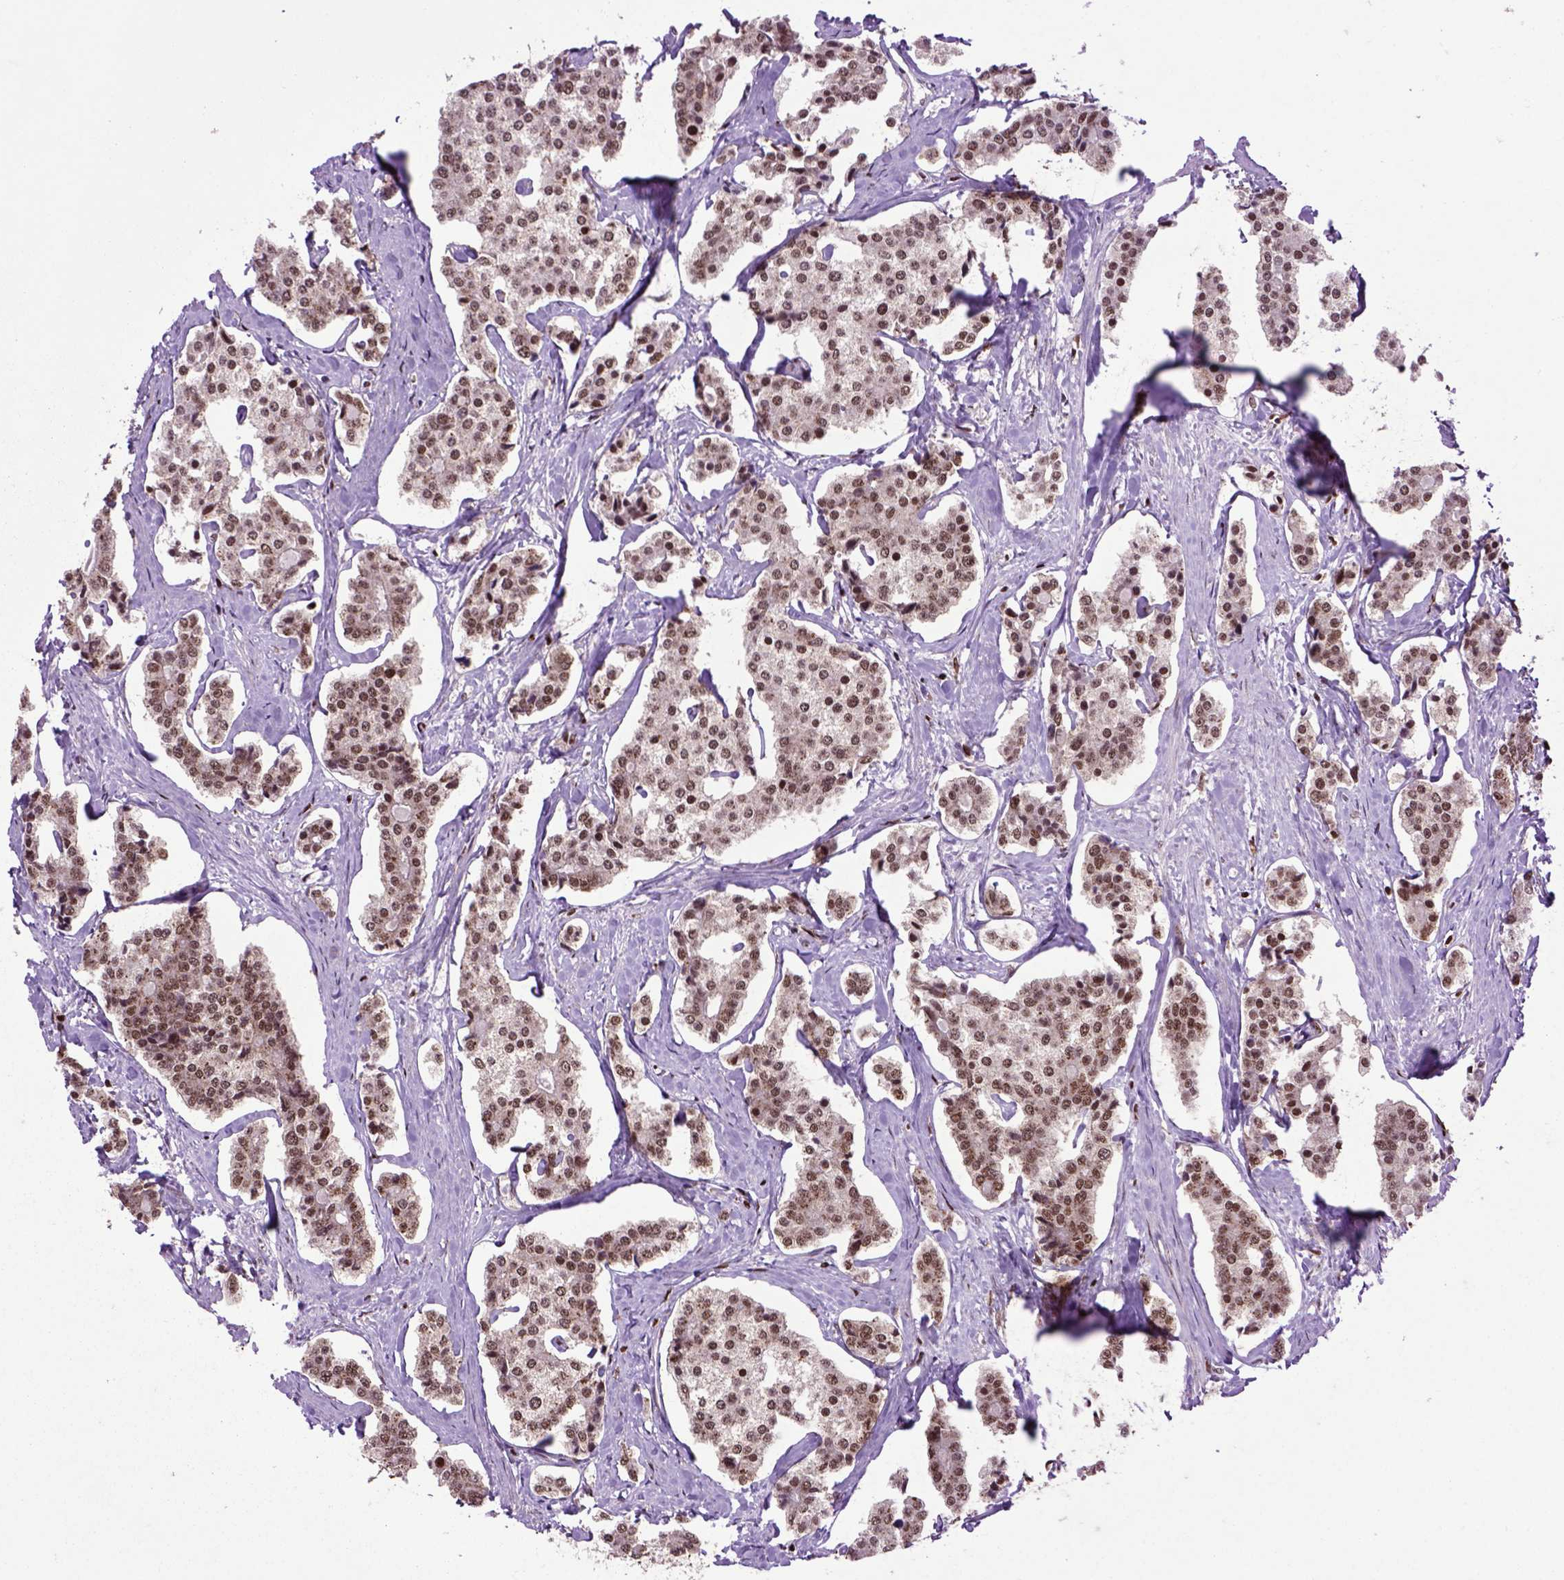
{"staining": {"intensity": "moderate", "quantity": ">75%", "location": "nuclear"}, "tissue": "carcinoid", "cell_type": "Tumor cells", "image_type": "cancer", "snomed": [{"axis": "morphology", "description": "Carcinoid, malignant, NOS"}, {"axis": "topography", "description": "Small intestine"}], "caption": "Carcinoid (malignant) stained with a brown dye shows moderate nuclear positive positivity in approximately >75% of tumor cells.", "gene": "CELF1", "patient": {"sex": "female", "age": 65}}